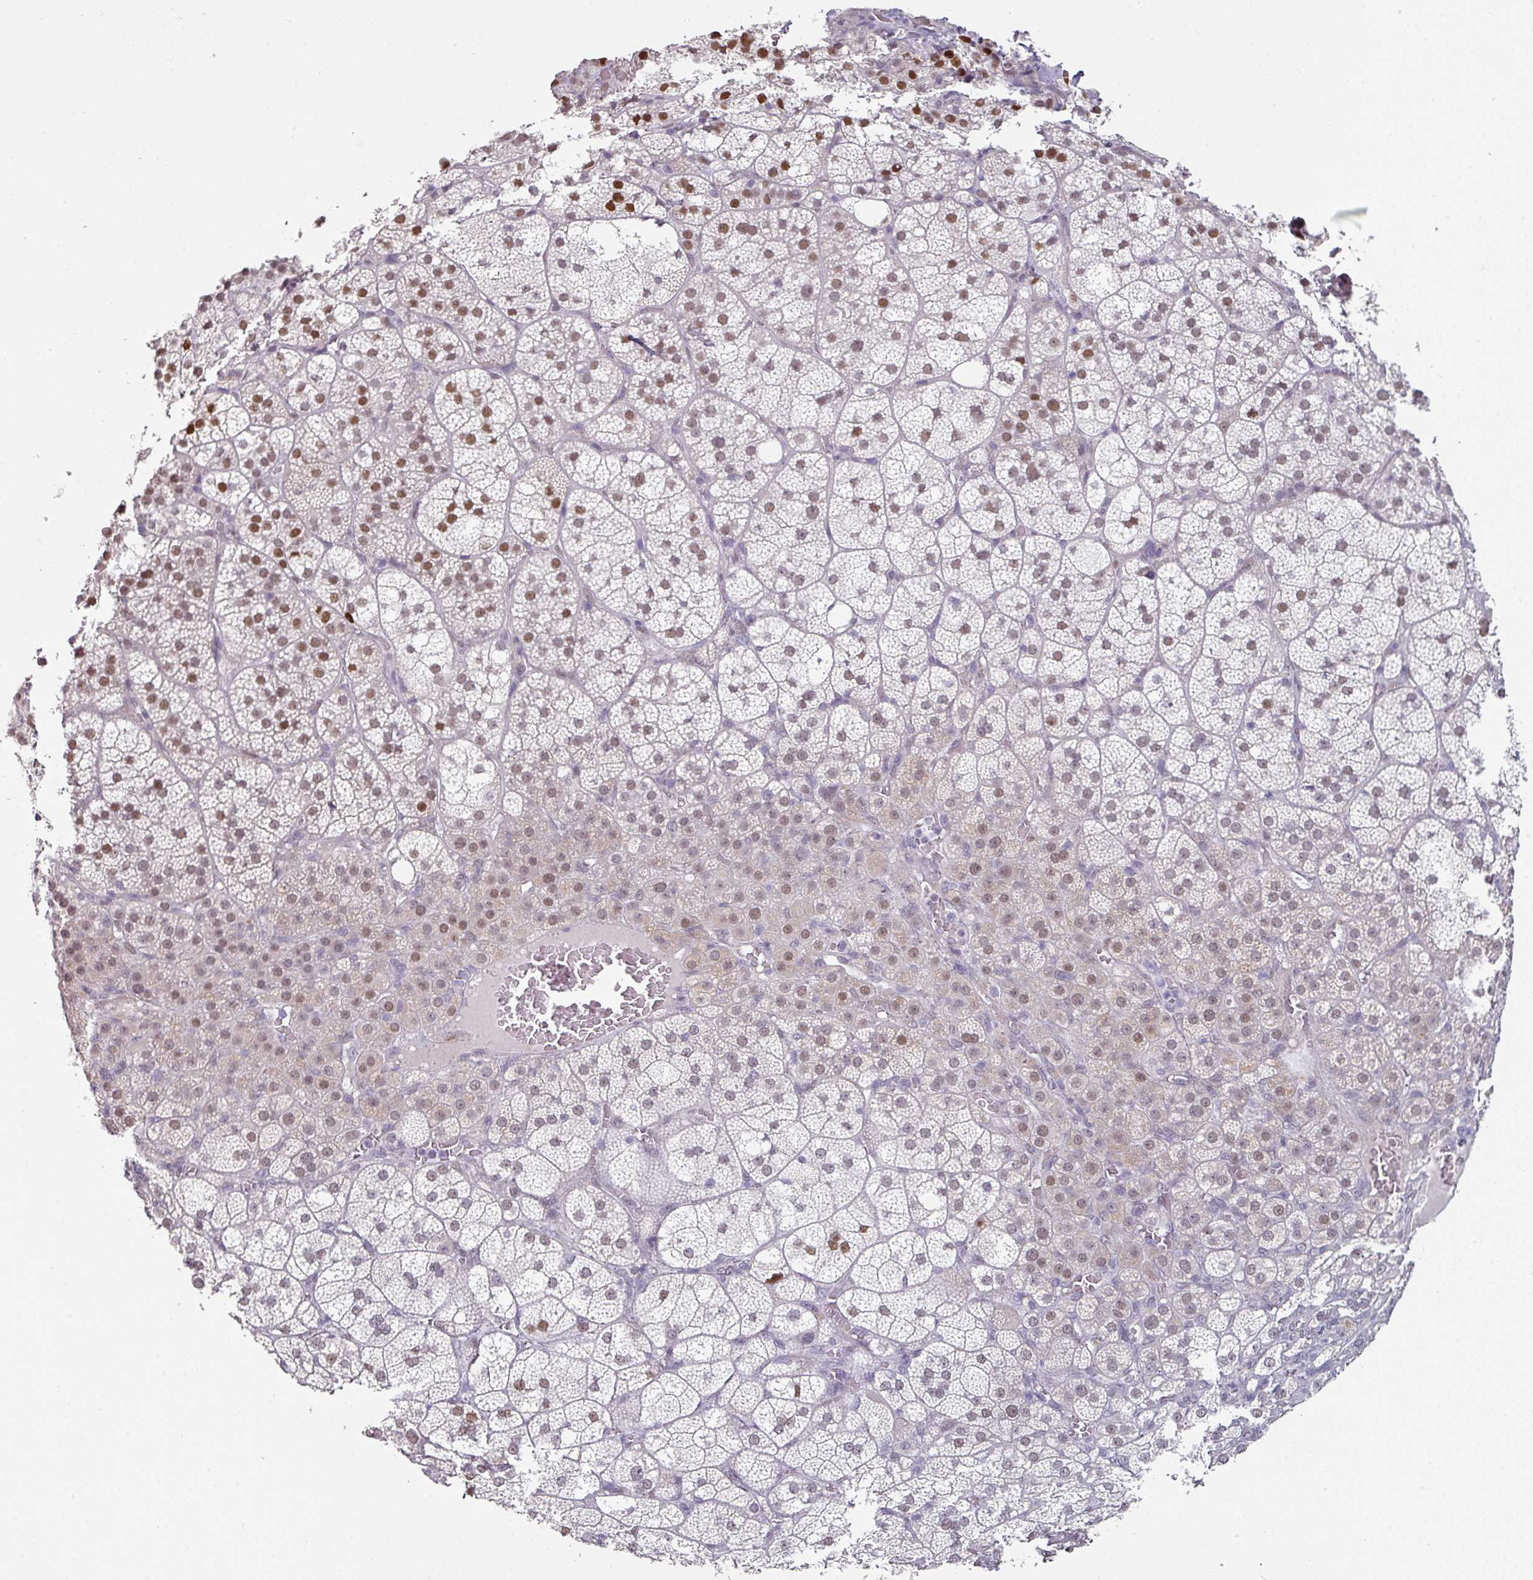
{"staining": {"intensity": "moderate", "quantity": ">75%", "location": "nuclear"}, "tissue": "adrenal gland", "cell_type": "Glandular cells", "image_type": "normal", "snomed": [{"axis": "morphology", "description": "Normal tissue, NOS"}, {"axis": "topography", "description": "Adrenal gland"}], "caption": "A brown stain highlights moderate nuclear expression of a protein in glandular cells of unremarkable adrenal gland. The staining is performed using DAB (3,3'-diaminobenzidine) brown chromogen to label protein expression. The nuclei are counter-stained blue using hematoxylin.", "gene": "ELK1", "patient": {"sex": "female", "age": 60}}